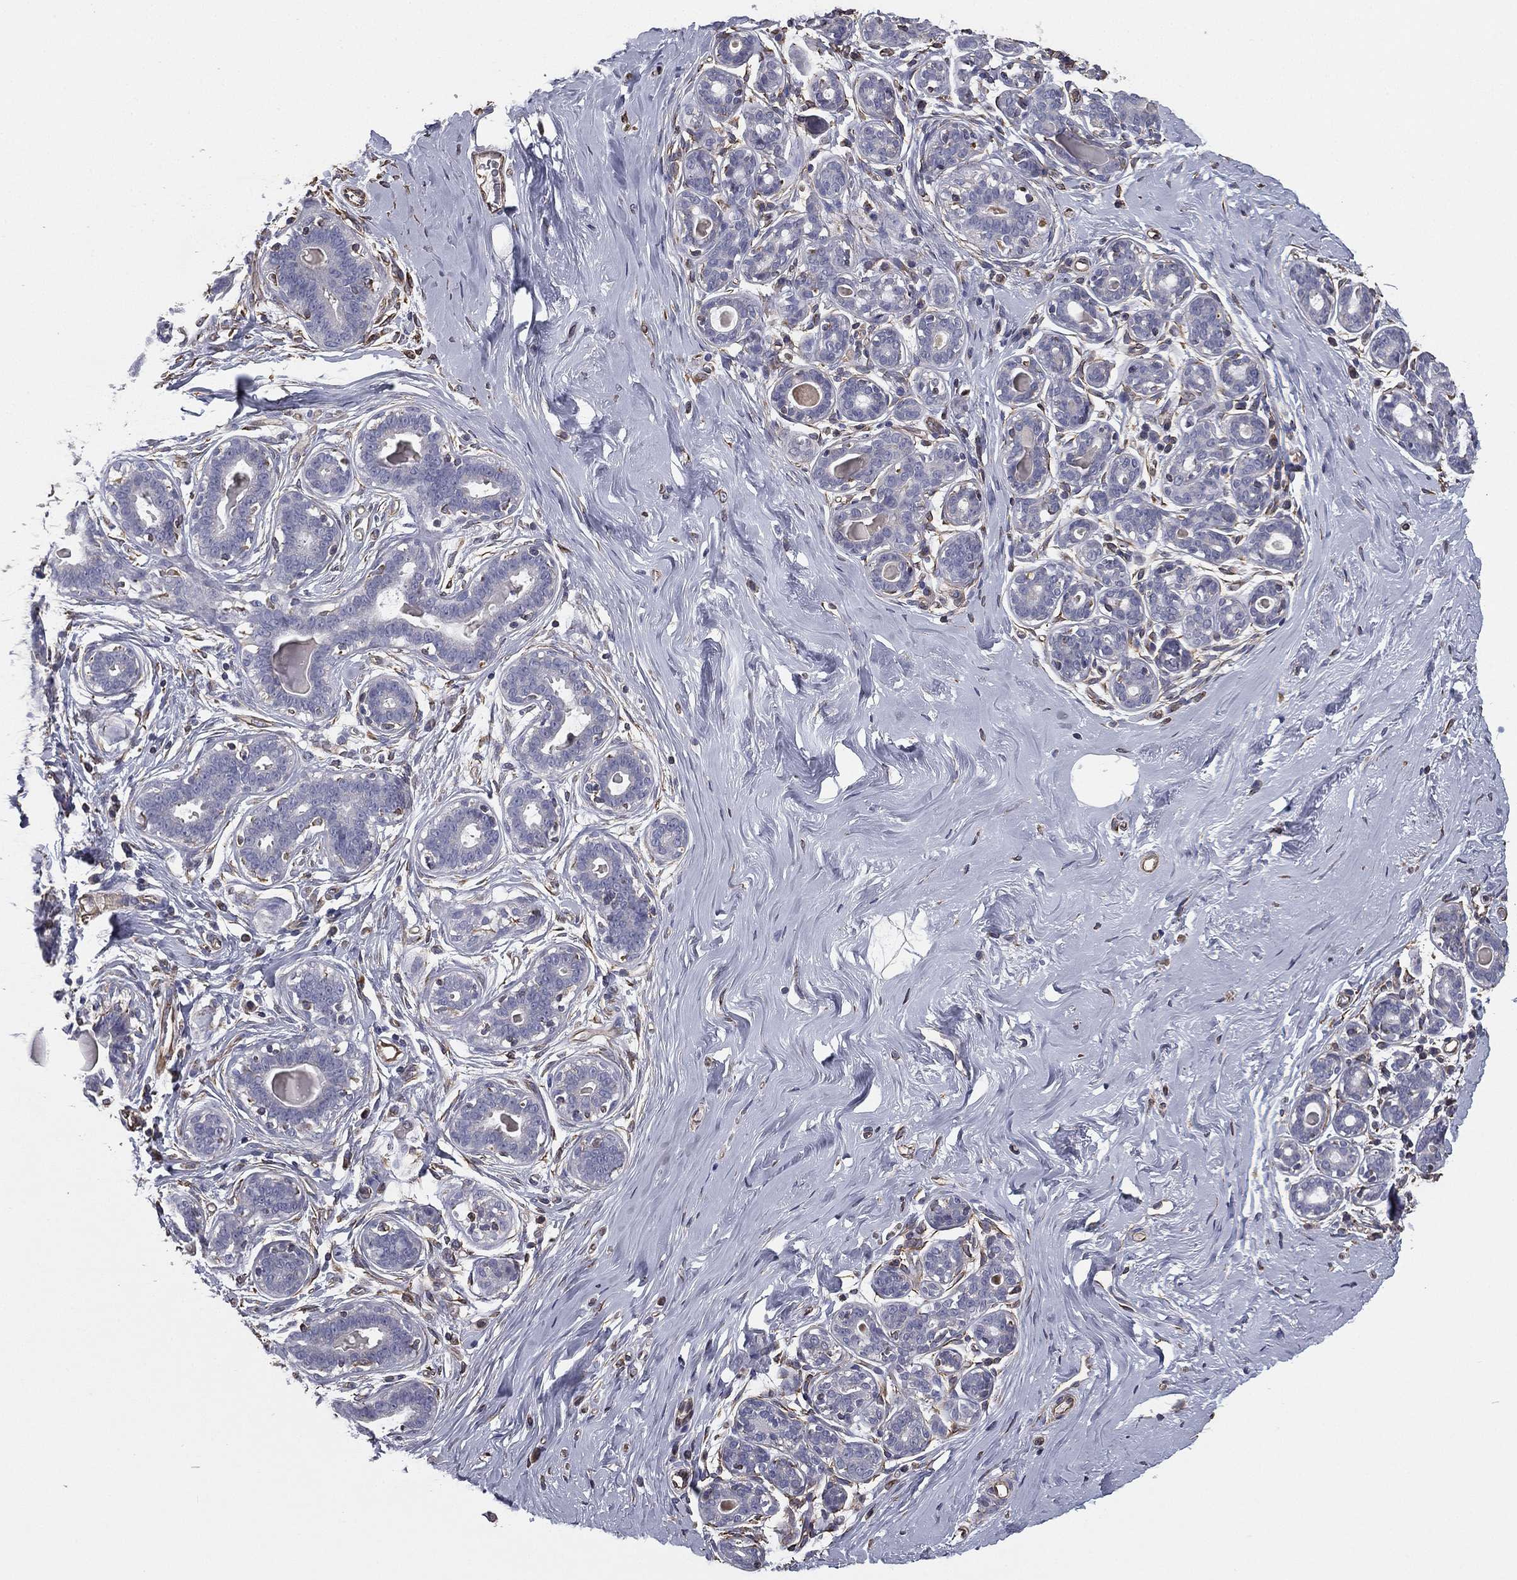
{"staining": {"intensity": "negative", "quantity": "none", "location": "none"}, "tissue": "breast", "cell_type": "Adipocytes", "image_type": "normal", "snomed": [{"axis": "morphology", "description": "Normal tissue, NOS"}, {"axis": "topography", "description": "Skin"}, {"axis": "topography", "description": "Breast"}], "caption": "Immunohistochemistry (IHC) micrograph of normal breast: human breast stained with DAB shows no significant protein staining in adipocytes. Brightfield microscopy of IHC stained with DAB (3,3'-diaminobenzidine) (brown) and hematoxylin (blue), captured at high magnification.", "gene": "SCUBE1", "patient": {"sex": "female", "age": 43}}